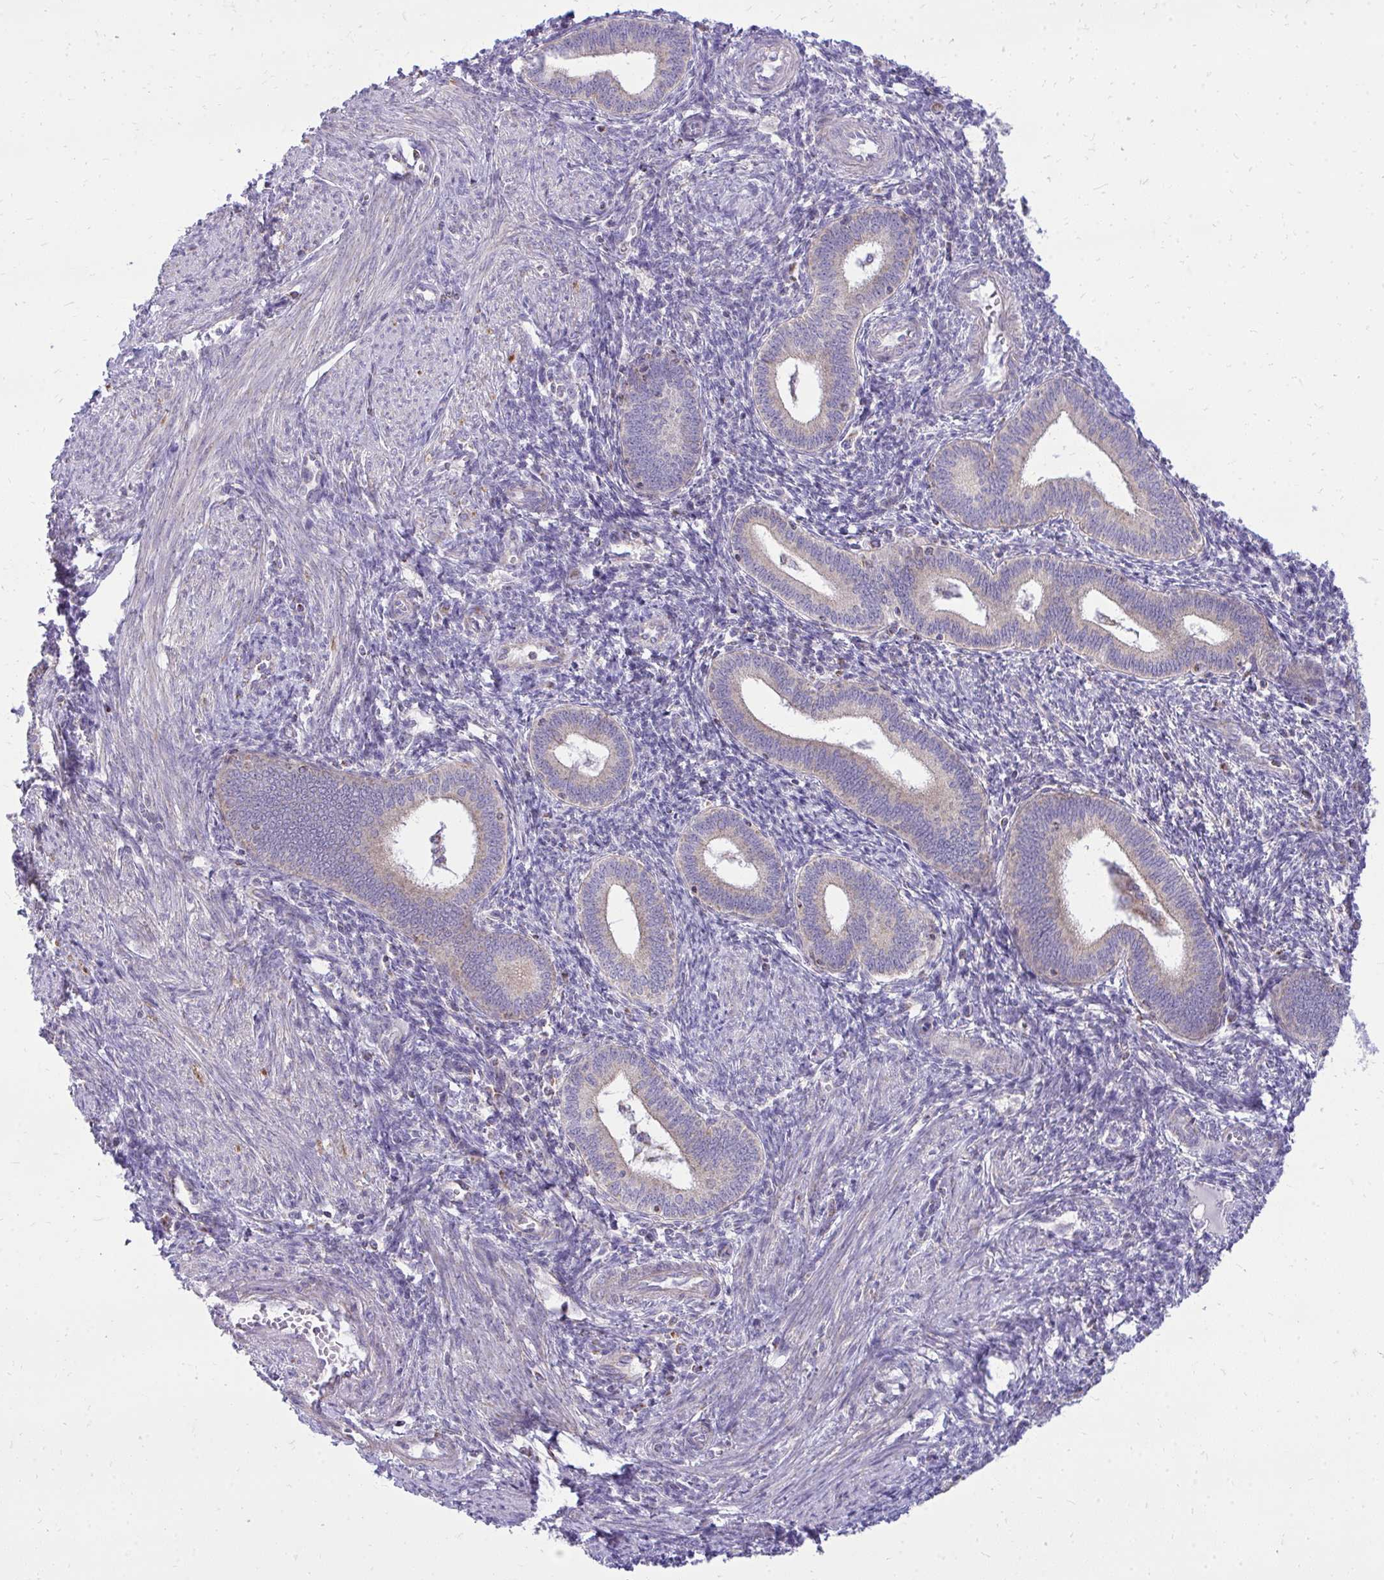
{"staining": {"intensity": "weak", "quantity": "<25%", "location": "cytoplasmic/membranous"}, "tissue": "endometrium", "cell_type": "Cells in endometrial stroma", "image_type": "normal", "snomed": [{"axis": "morphology", "description": "Normal tissue, NOS"}, {"axis": "topography", "description": "Endometrium"}], "caption": "Immunohistochemical staining of normal human endometrium demonstrates no significant staining in cells in endometrial stroma. (DAB (3,3'-diaminobenzidine) IHC visualized using brightfield microscopy, high magnification).", "gene": "SPTBN2", "patient": {"sex": "female", "age": 41}}